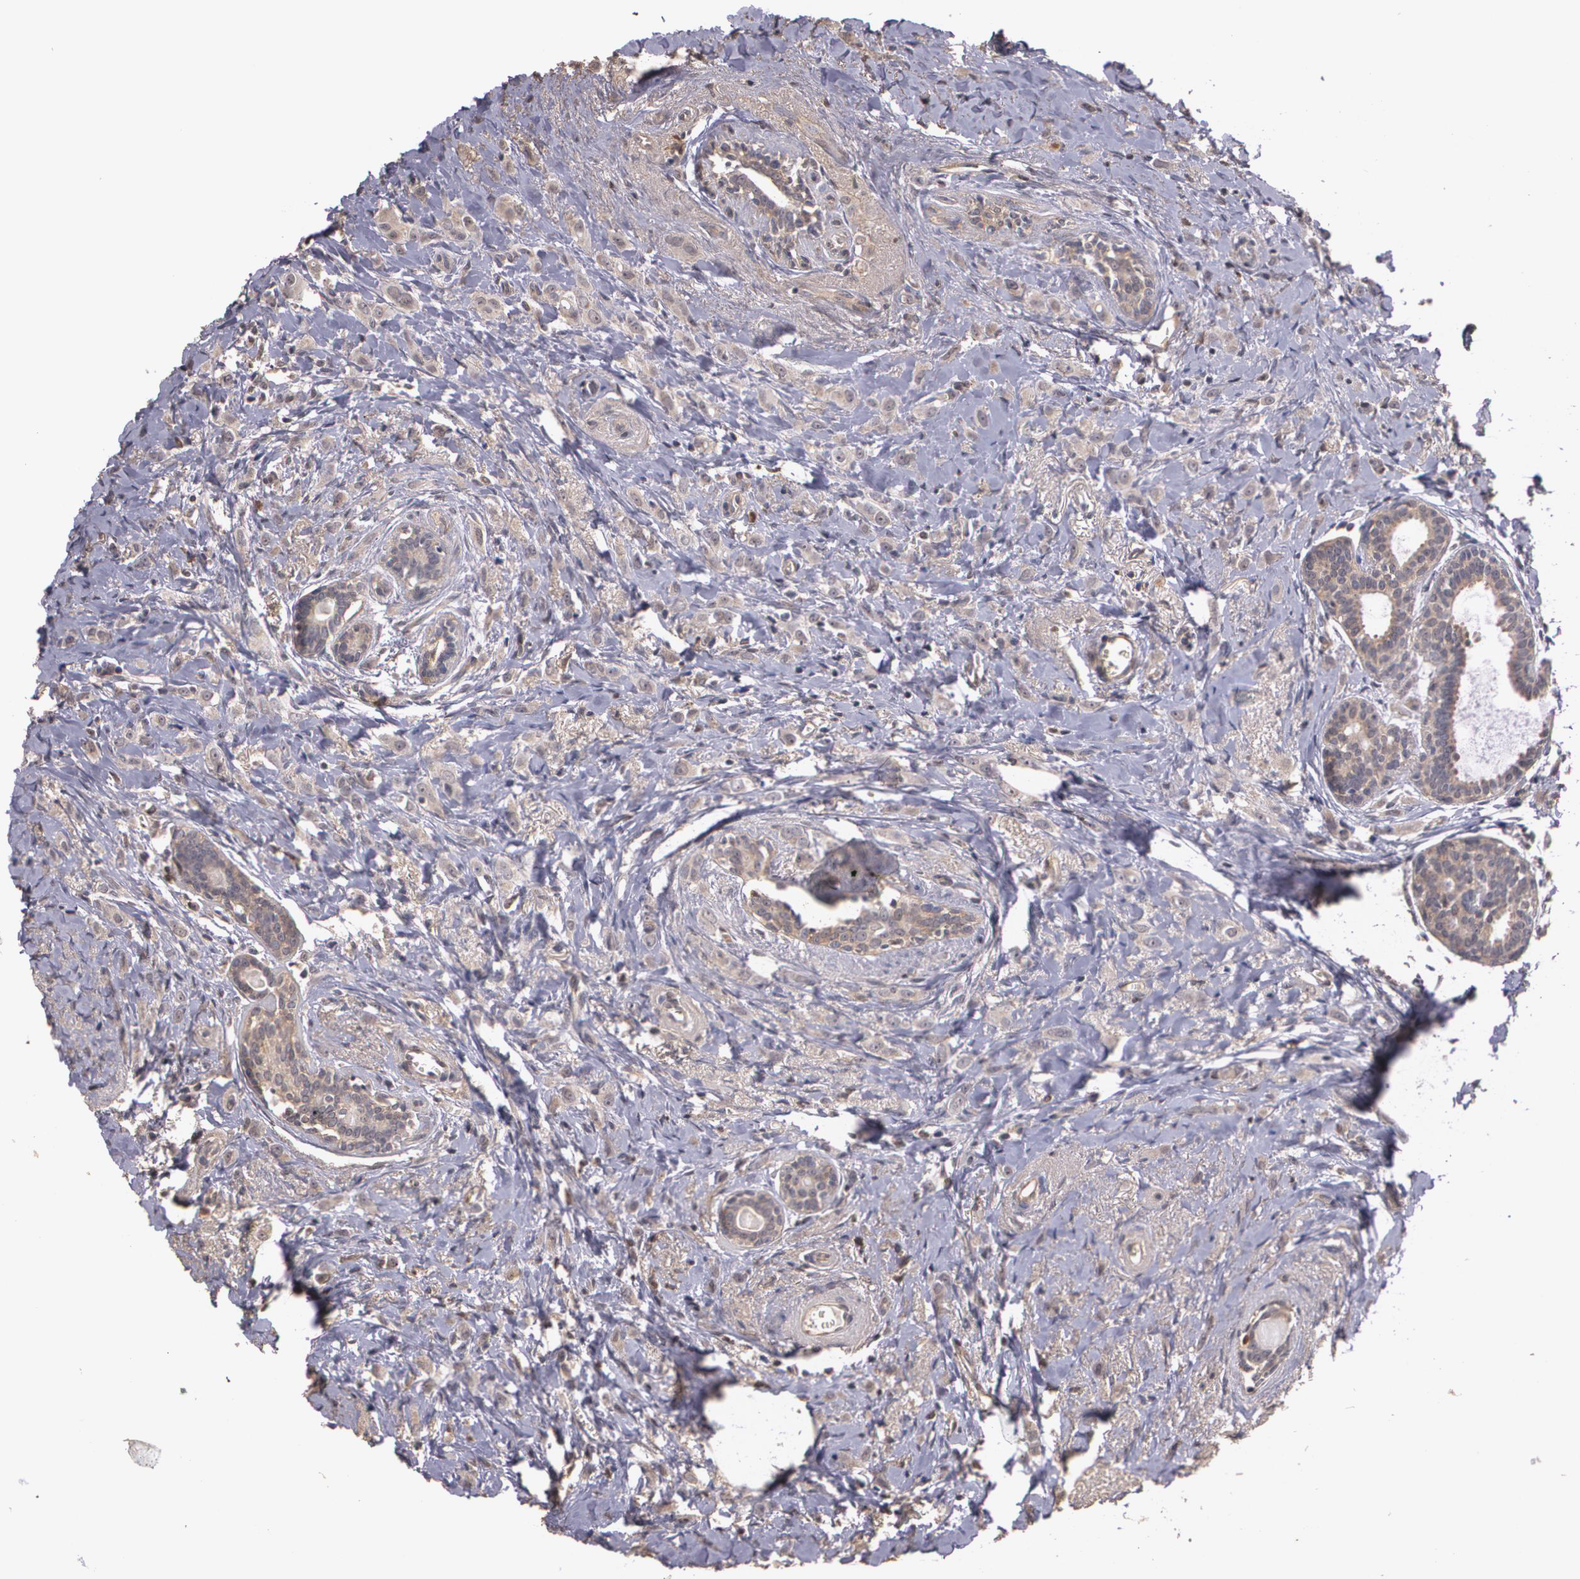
{"staining": {"intensity": "weak", "quantity": "<25%", "location": "cytoplasmic/membranous,nuclear"}, "tissue": "breast cancer", "cell_type": "Tumor cells", "image_type": "cancer", "snomed": [{"axis": "morphology", "description": "Lobular carcinoma"}, {"axis": "topography", "description": "Breast"}], "caption": "Immunohistochemistry image of neoplastic tissue: human lobular carcinoma (breast) stained with DAB reveals no significant protein expression in tumor cells. (IHC, brightfield microscopy, high magnification).", "gene": "BRCA1", "patient": {"sex": "female", "age": 57}}